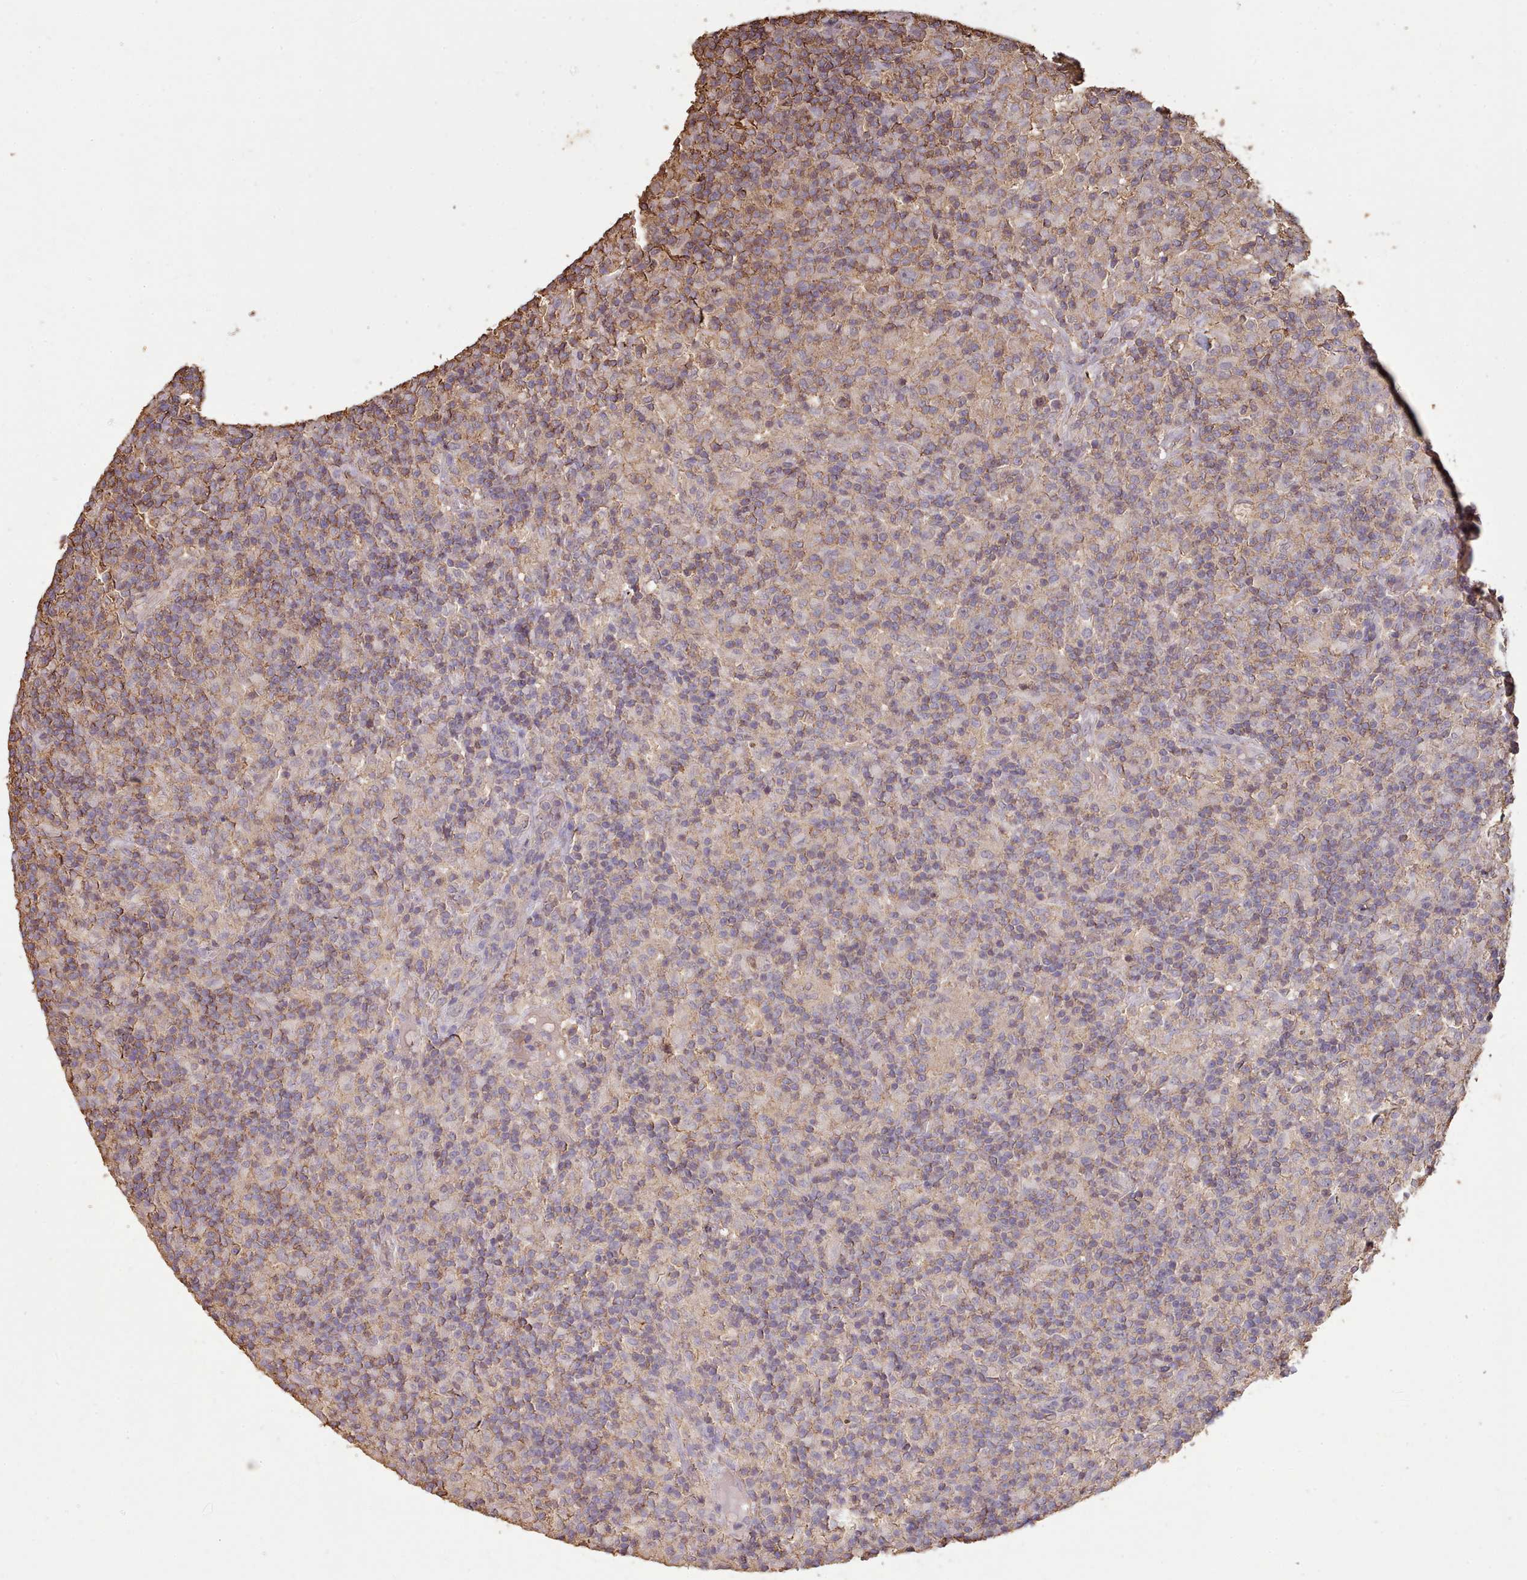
{"staining": {"intensity": "negative", "quantity": "none", "location": "none"}, "tissue": "lymphoma", "cell_type": "Tumor cells", "image_type": "cancer", "snomed": [{"axis": "morphology", "description": "Hodgkin's disease, NOS"}, {"axis": "topography", "description": "Lymph node"}], "caption": "This is a photomicrograph of immunohistochemistry staining of Hodgkin's disease, which shows no staining in tumor cells.", "gene": "METRN", "patient": {"sex": "male", "age": 70}}